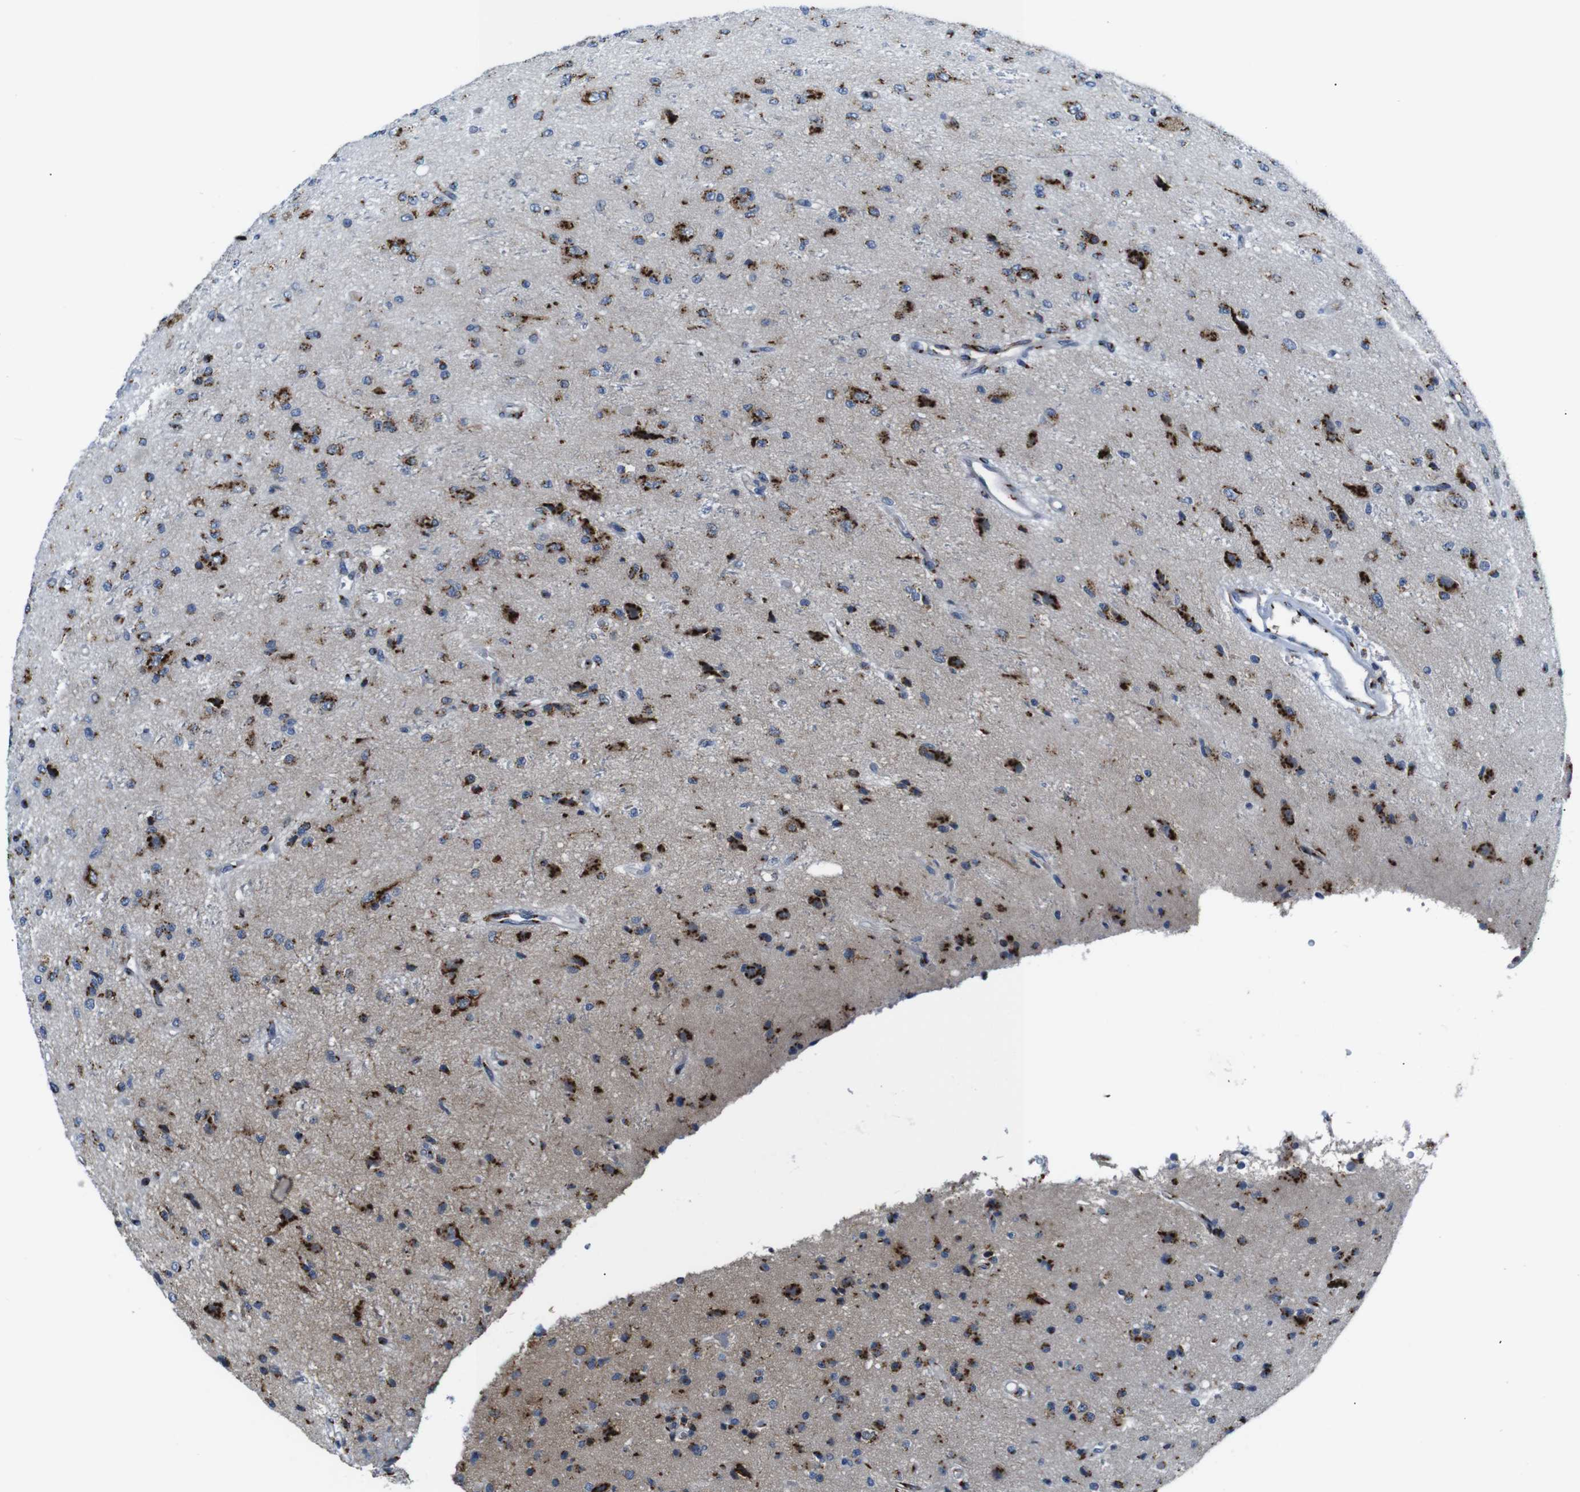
{"staining": {"intensity": "strong", "quantity": "25%-75%", "location": "cytoplasmic/membranous"}, "tissue": "glioma", "cell_type": "Tumor cells", "image_type": "cancer", "snomed": [{"axis": "morphology", "description": "Glioma, malignant, High grade"}, {"axis": "topography", "description": "pancreas cauda"}], "caption": "Protein staining of high-grade glioma (malignant) tissue shows strong cytoplasmic/membranous staining in approximately 25%-75% of tumor cells.", "gene": "TGOLN2", "patient": {"sex": "male", "age": 60}}